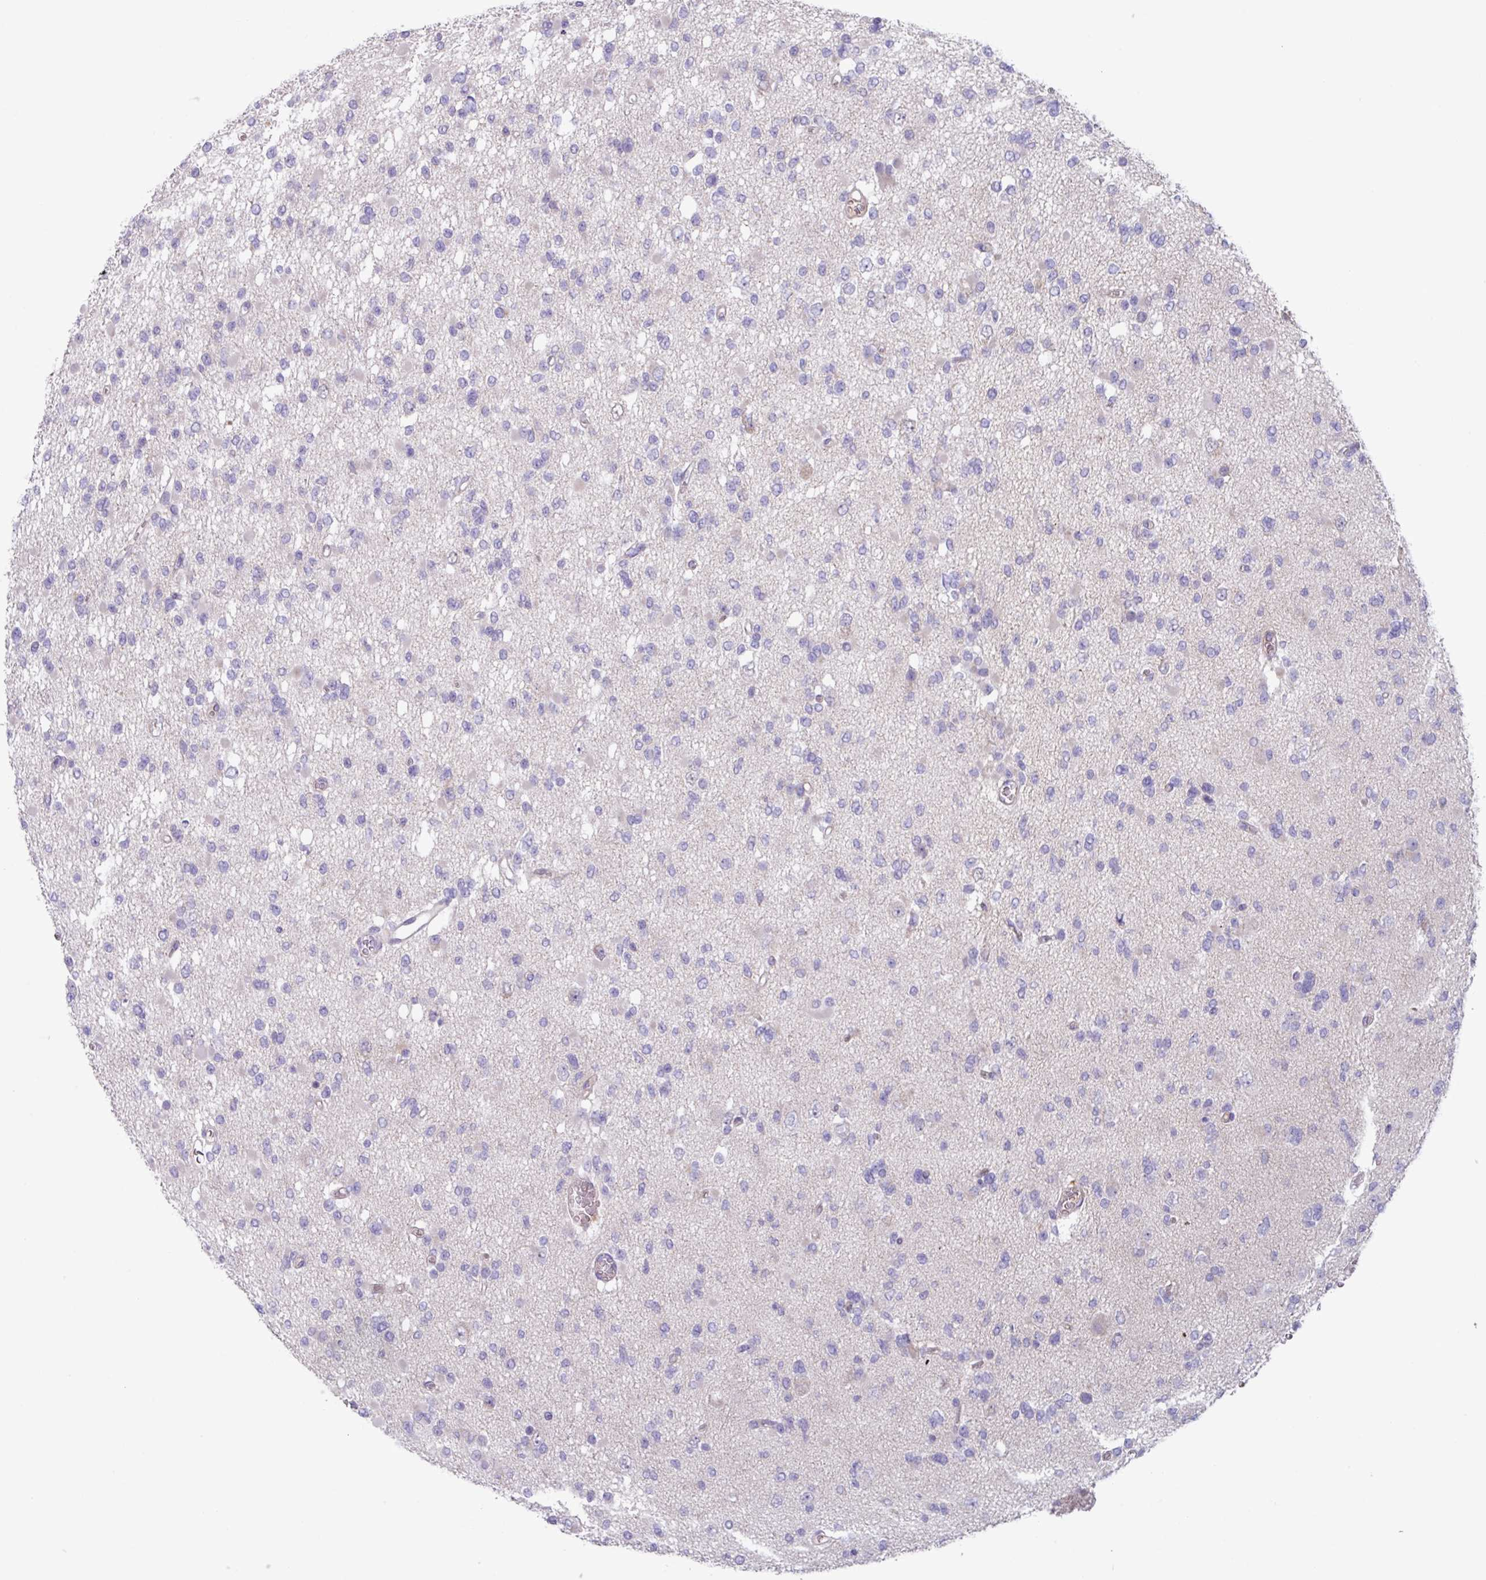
{"staining": {"intensity": "negative", "quantity": "none", "location": "none"}, "tissue": "glioma", "cell_type": "Tumor cells", "image_type": "cancer", "snomed": [{"axis": "morphology", "description": "Glioma, malignant, Low grade"}, {"axis": "topography", "description": "Brain"}], "caption": "A high-resolution photomicrograph shows IHC staining of low-grade glioma (malignant), which shows no significant staining in tumor cells.", "gene": "IQCJ", "patient": {"sex": "female", "age": 22}}